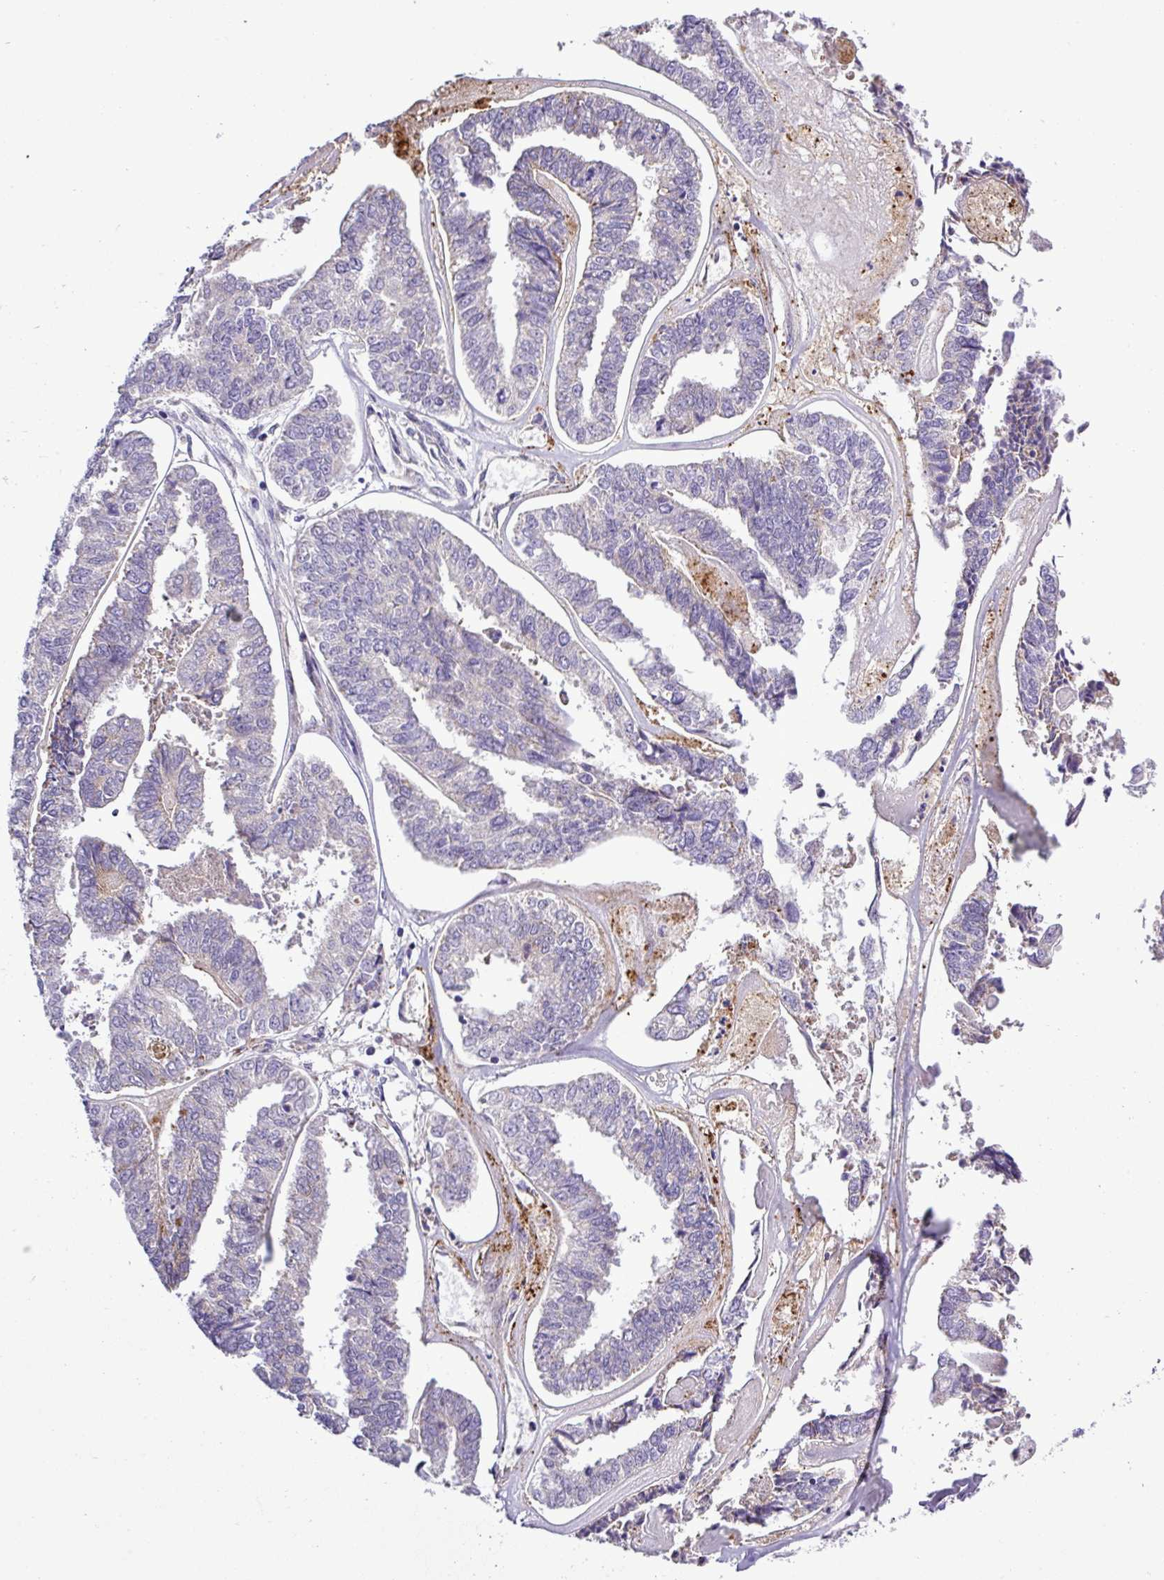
{"staining": {"intensity": "negative", "quantity": "none", "location": "none"}, "tissue": "endometrial cancer", "cell_type": "Tumor cells", "image_type": "cancer", "snomed": [{"axis": "morphology", "description": "Adenocarcinoma, NOS"}, {"axis": "topography", "description": "Endometrium"}], "caption": "DAB (3,3'-diaminobenzidine) immunohistochemical staining of endometrial adenocarcinoma displays no significant expression in tumor cells.", "gene": "CWH43", "patient": {"sex": "female", "age": 73}}